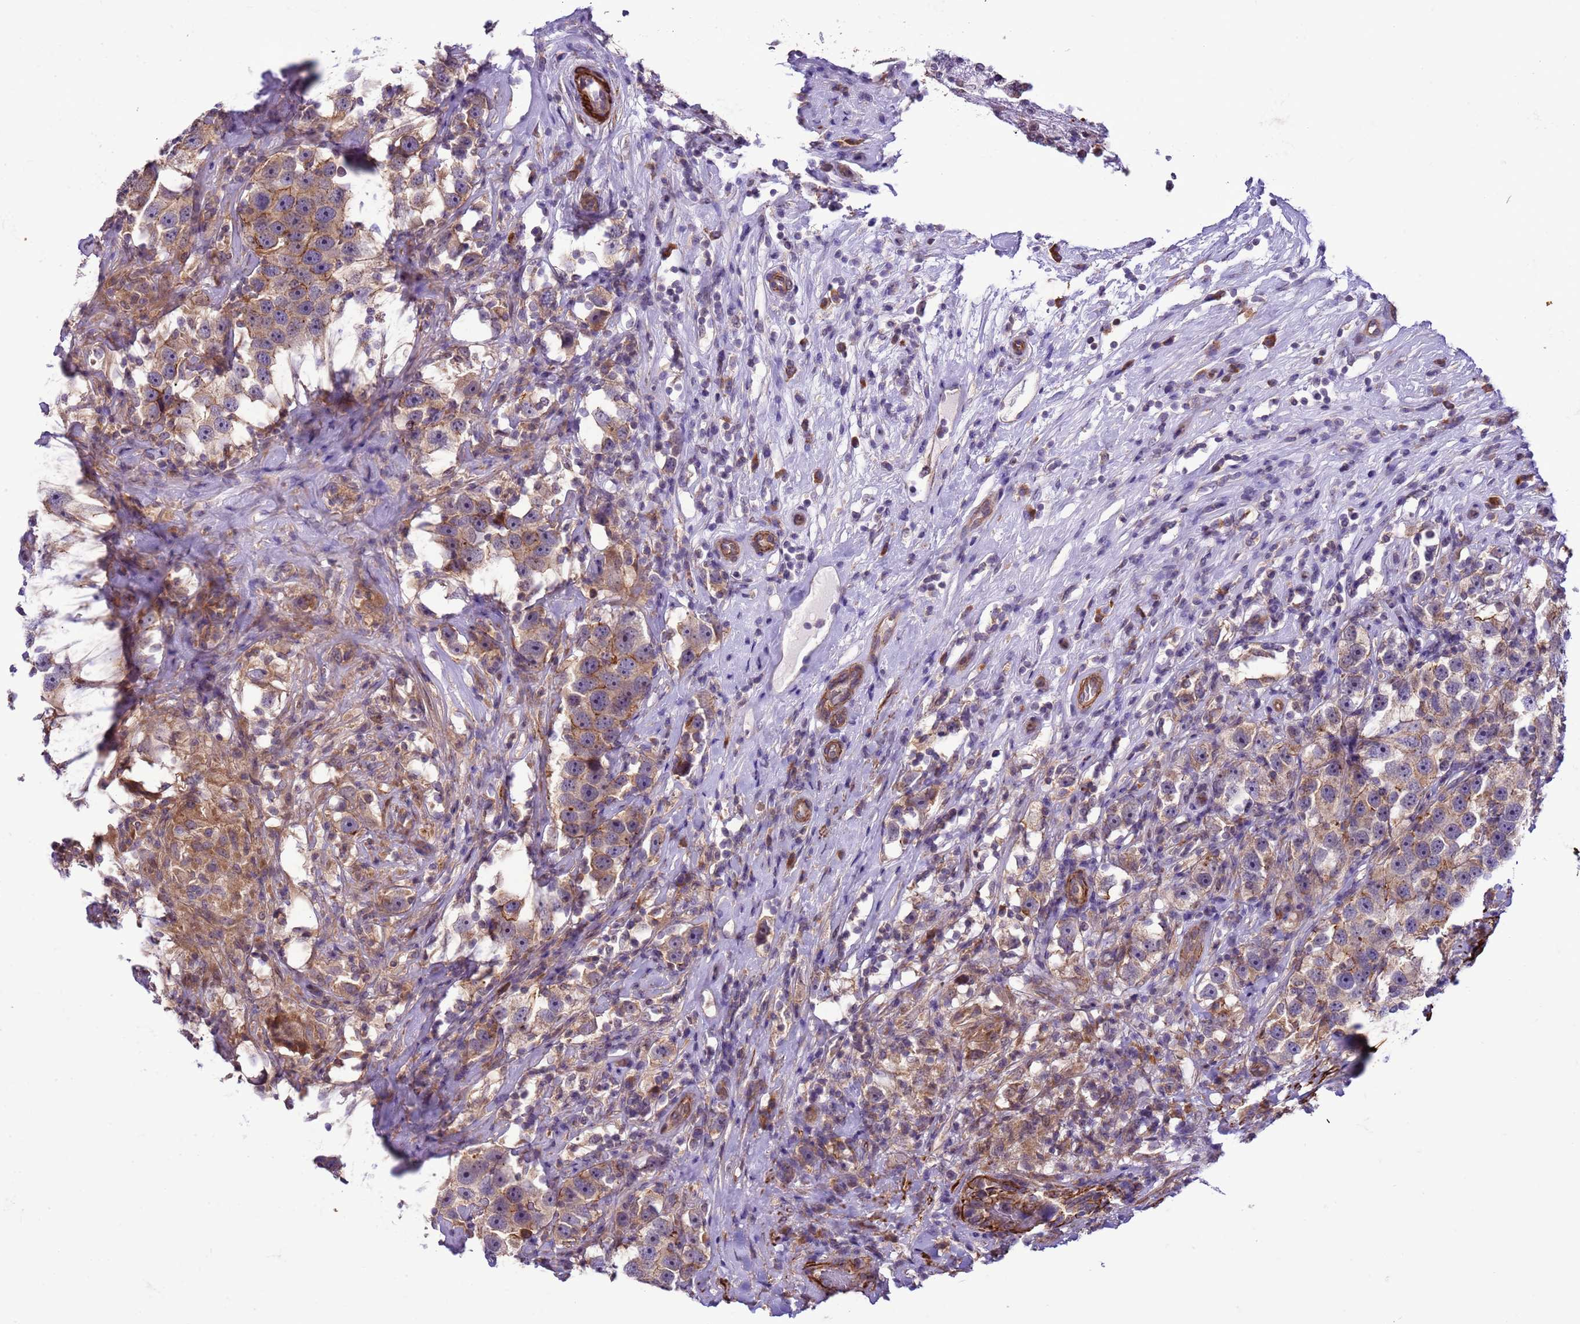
{"staining": {"intensity": "moderate", "quantity": ">75%", "location": "cytoplasmic/membranous"}, "tissue": "testis cancer", "cell_type": "Tumor cells", "image_type": "cancer", "snomed": [{"axis": "morphology", "description": "Seminoma, NOS"}, {"axis": "topography", "description": "Testis"}], "caption": "Testis cancer (seminoma) stained for a protein (brown) shows moderate cytoplasmic/membranous positive staining in about >75% of tumor cells.", "gene": "GEN1", "patient": {"sex": "male", "age": 49}}